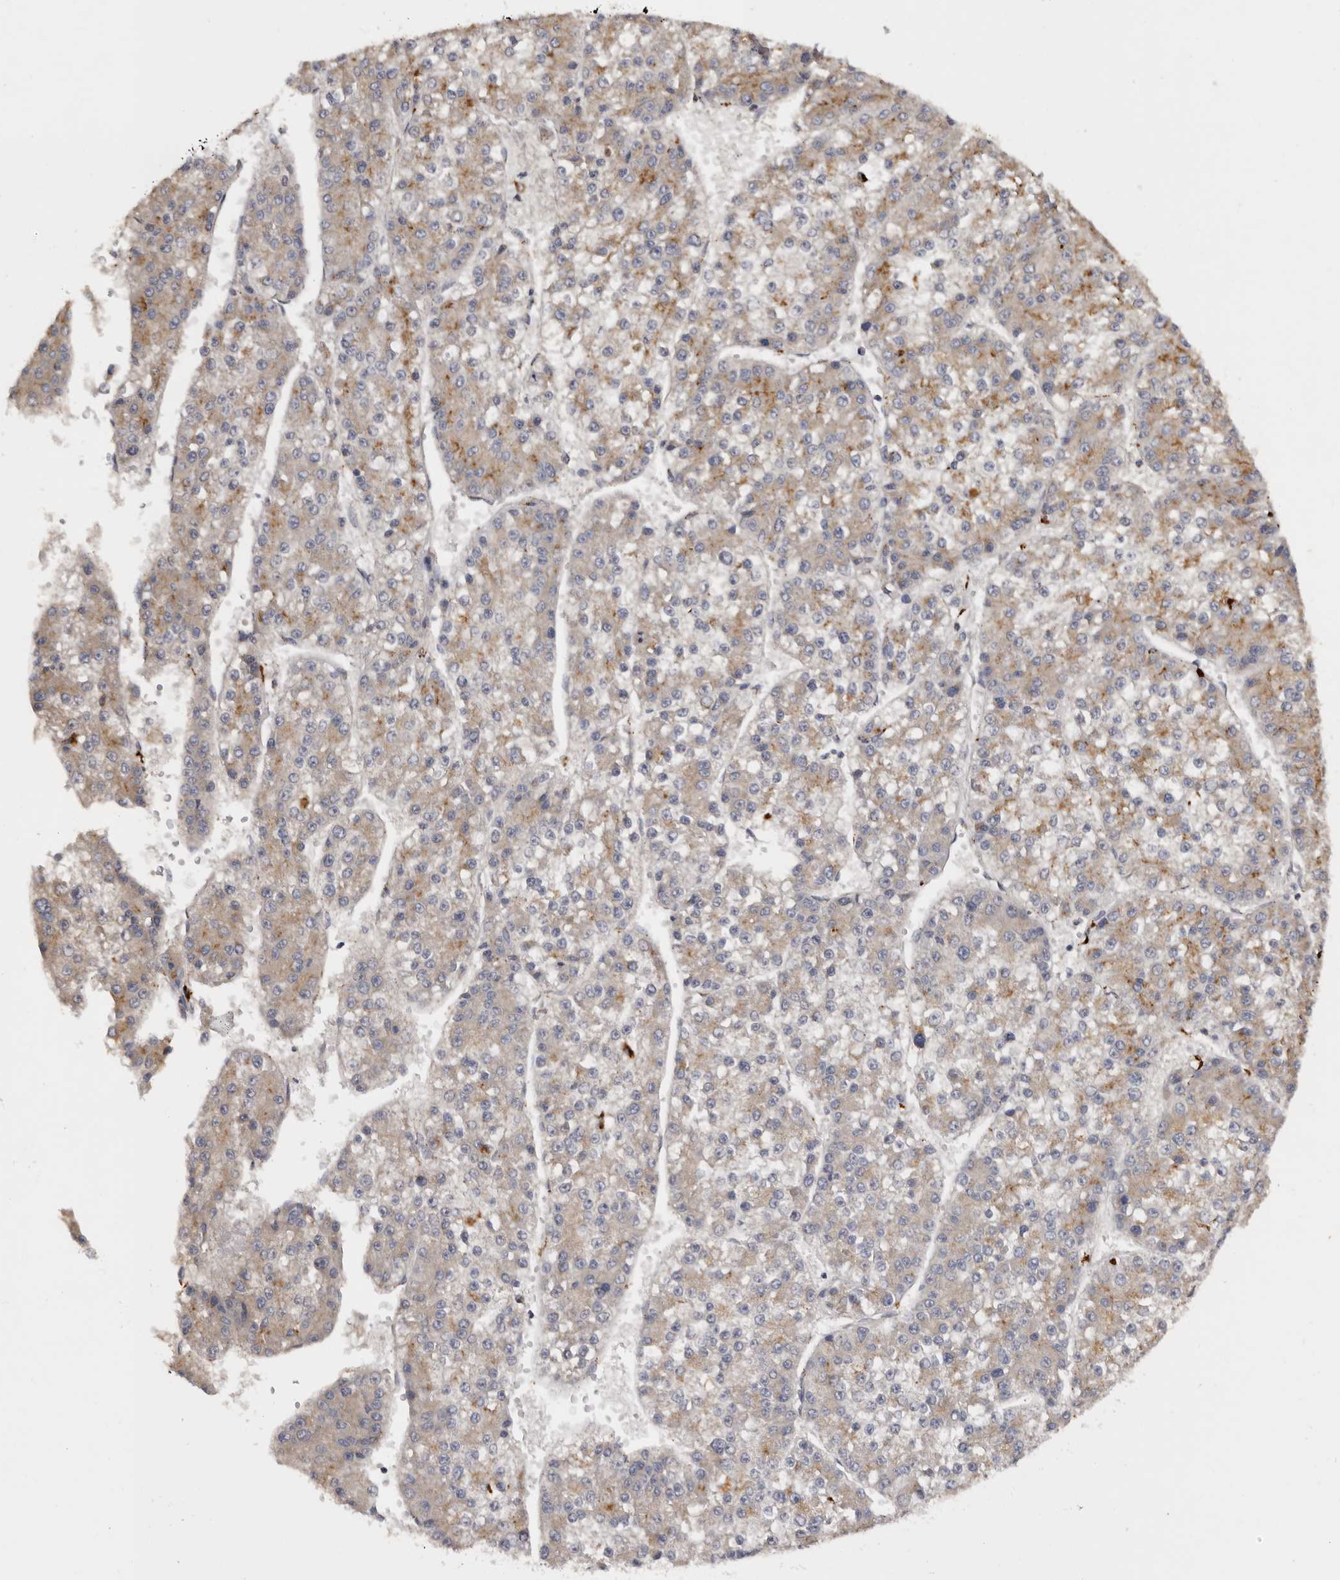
{"staining": {"intensity": "weak", "quantity": ">75%", "location": "cytoplasmic/membranous"}, "tissue": "liver cancer", "cell_type": "Tumor cells", "image_type": "cancer", "snomed": [{"axis": "morphology", "description": "Carcinoma, Hepatocellular, NOS"}, {"axis": "topography", "description": "Liver"}], "caption": "There is low levels of weak cytoplasmic/membranous staining in tumor cells of hepatocellular carcinoma (liver), as demonstrated by immunohistochemical staining (brown color).", "gene": "DAP", "patient": {"sex": "female", "age": 73}}